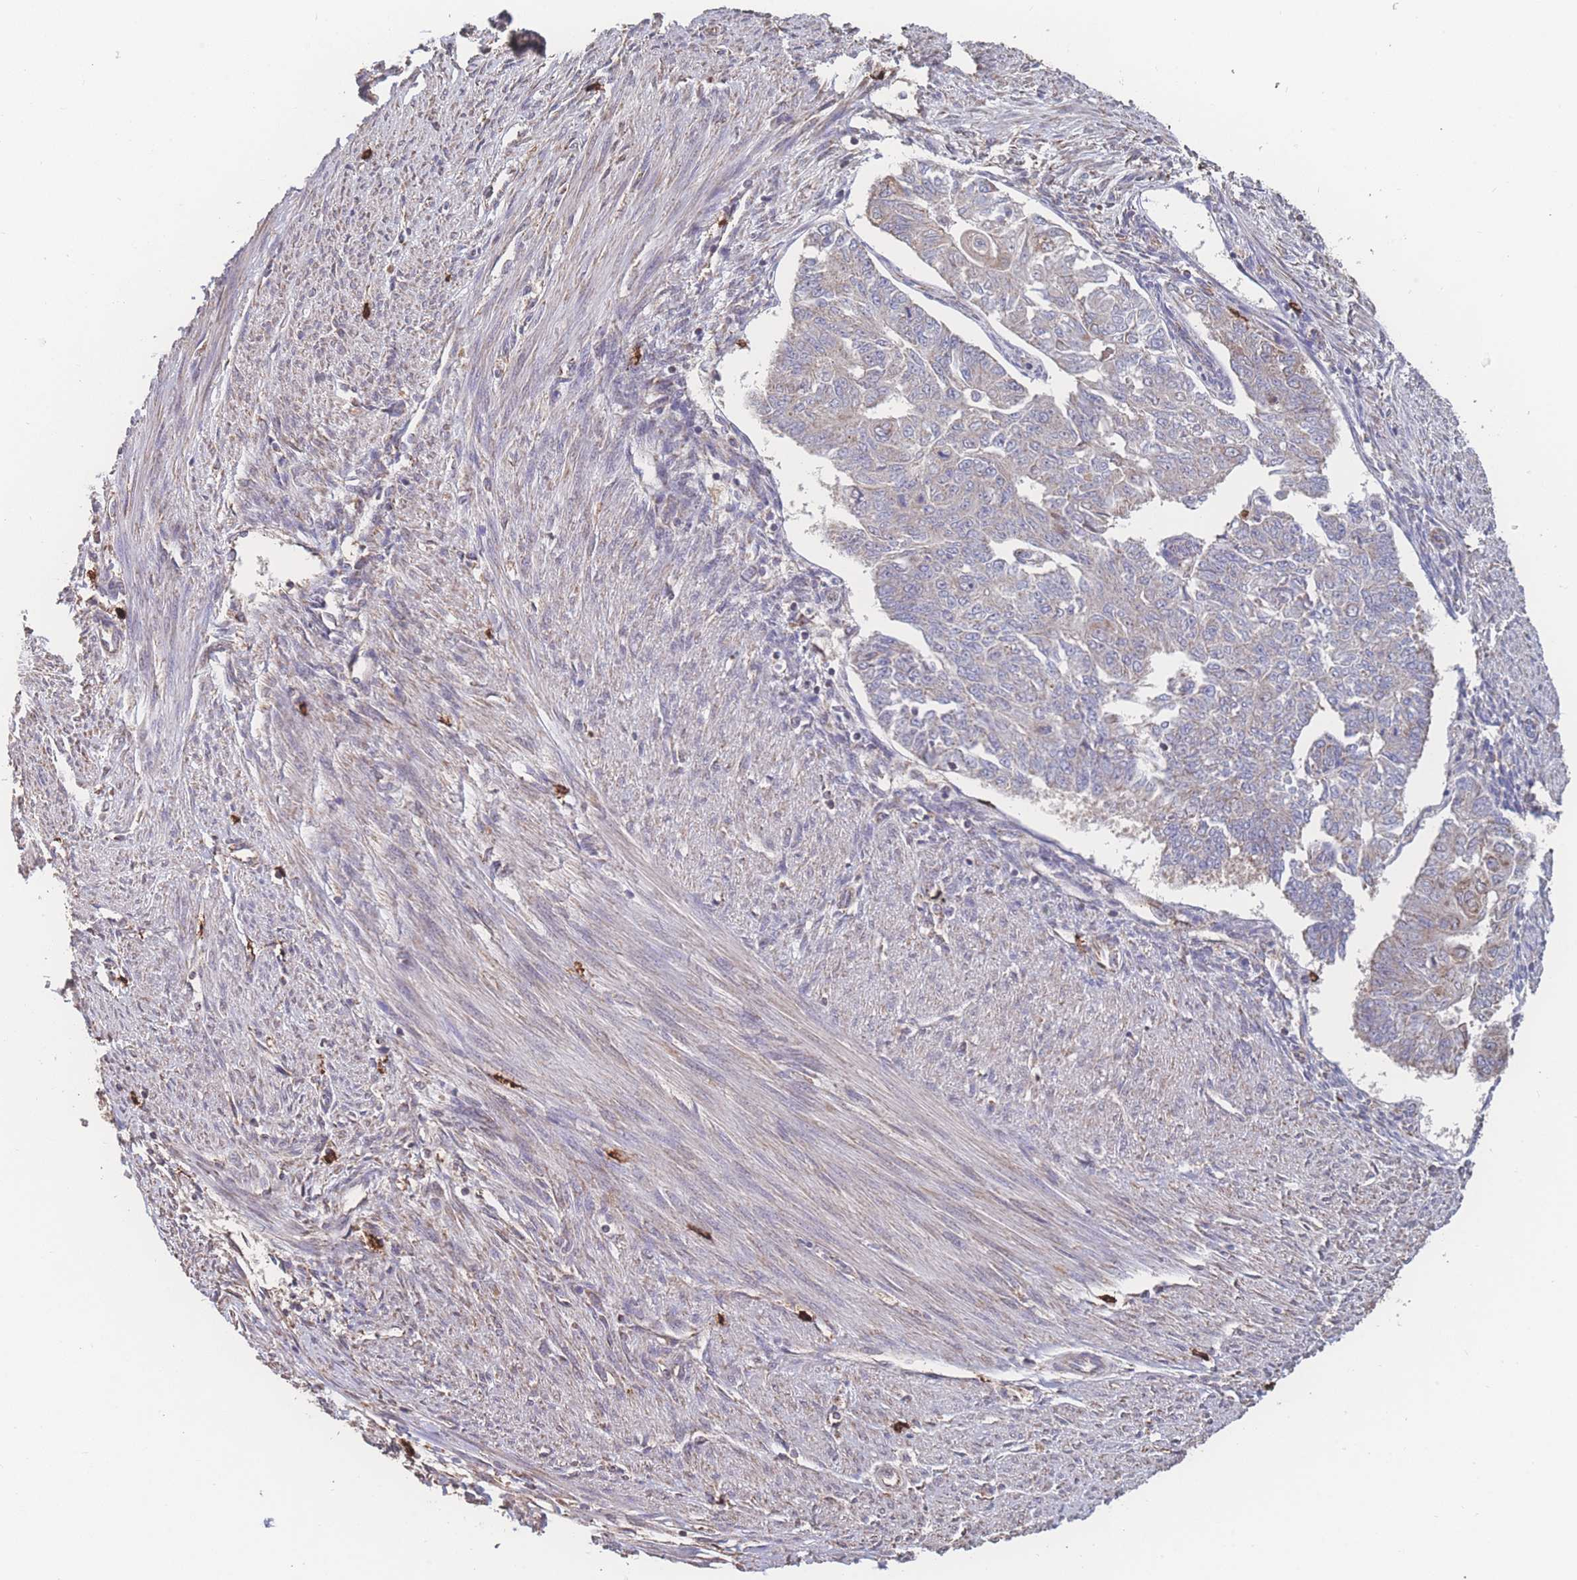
{"staining": {"intensity": "moderate", "quantity": "<25%", "location": "cytoplasmic/membranous"}, "tissue": "endometrial cancer", "cell_type": "Tumor cells", "image_type": "cancer", "snomed": [{"axis": "morphology", "description": "Adenocarcinoma, NOS"}, {"axis": "topography", "description": "Endometrium"}], "caption": "Immunohistochemical staining of human adenocarcinoma (endometrial) demonstrates low levels of moderate cytoplasmic/membranous protein positivity in approximately <25% of tumor cells. The staining was performed using DAB to visualize the protein expression in brown, while the nuclei were stained in blue with hematoxylin (Magnification: 20x).", "gene": "SGSM3", "patient": {"sex": "female", "age": 32}}